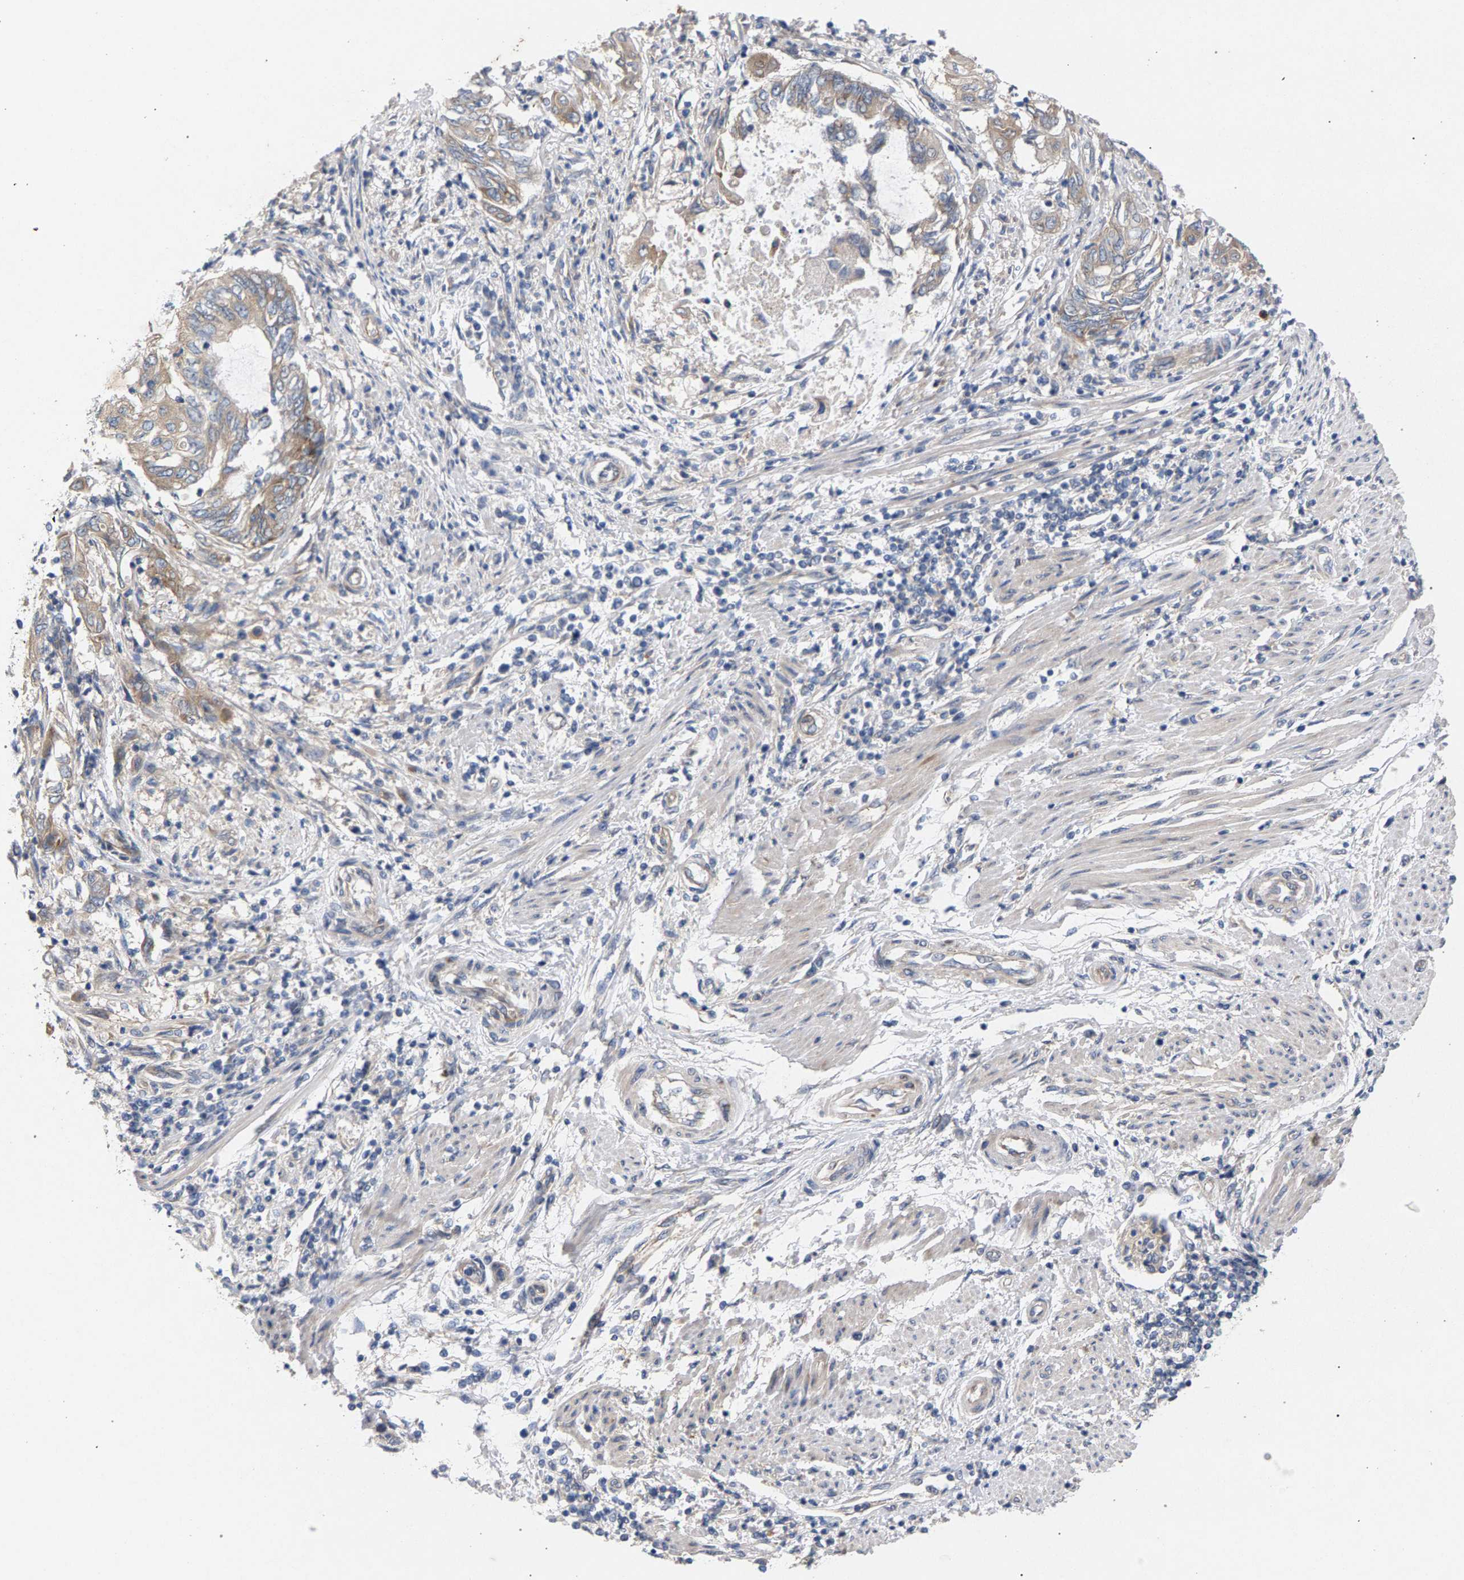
{"staining": {"intensity": "weak", "quantity": ">75%", "location": "cytoplasmic/membranous"}, "tissue": "endometrial cancer", "cell_type": "Tumor cells", "image_type": "cancer", "snomed": [{"axis": "morphology", "description": "Adenocarcinoma, NOS"}, {"axis": "topography", "description": "Uterus"}, {"axis": "topography", "description": "Endometrium"}], "caption": "This photomicrograph demonstrates endometrial adenocarcinoma stained with immunohistochemistry (IHC) to label a protein in brown. The cytoplasmic/membranous of tumor cells show weak positivity for the protein. Nuclei are counter-stained blue.", "gene": "MAMDC2", "patient": {"sex": "female", "age": 70}}